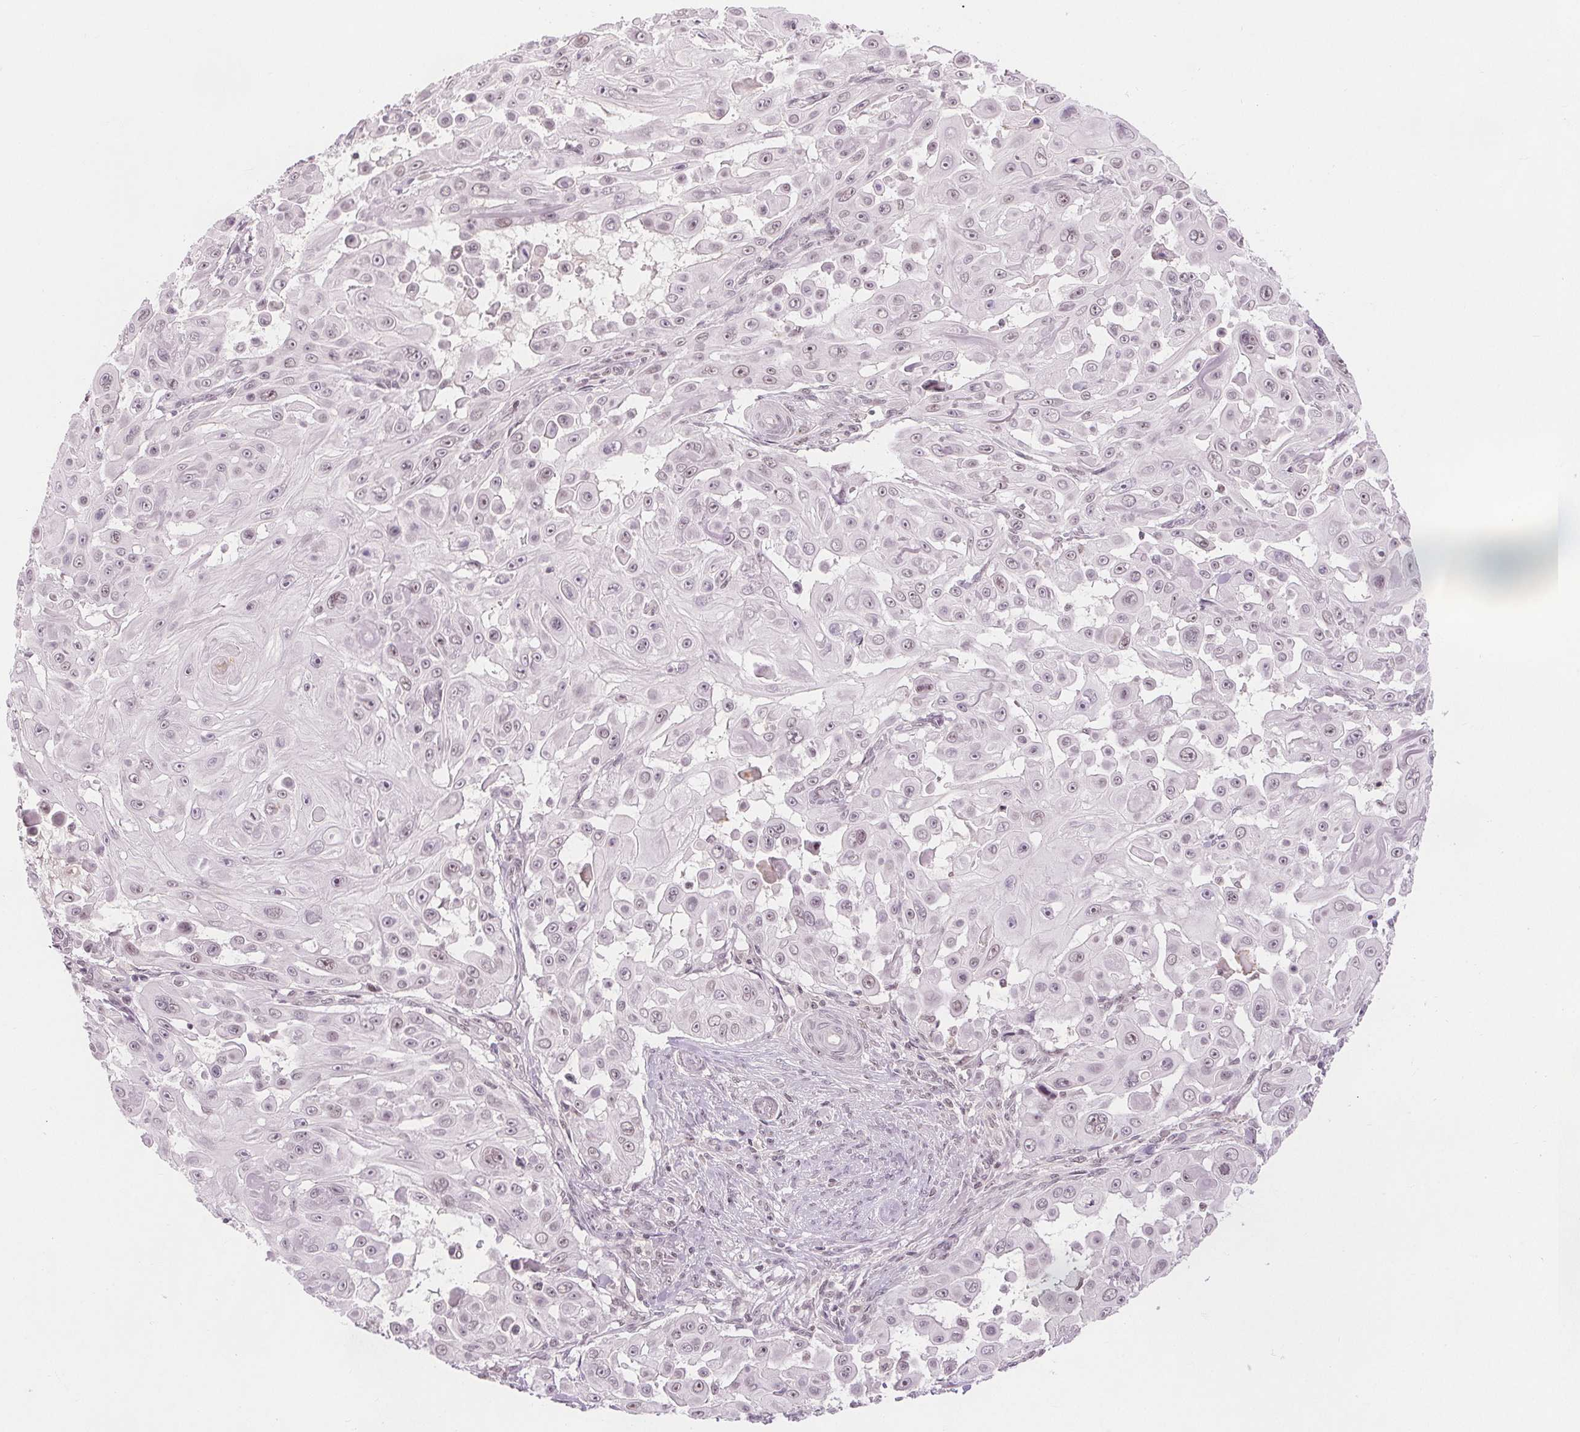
{"staining": {"intensity": "moderate", "quantity": "<25%", "location": "nuclear"}, "tissue": "skin cancer", "cell_type": "Tumor cells", "image_type": "cancer", "snomed": [{"axis": "morphology", "description": "Squamous cell carcinoma, NOS"}, {"axis": "topography", "description": "Skin"}], "caption": "About <25% of tumor cells in human skin cancer reveal moderate nuclear protein positivity as visualized by brown immunohistochemical staining.", "gene": "DEK", "patient": {"sex": "male", "age": 91}}